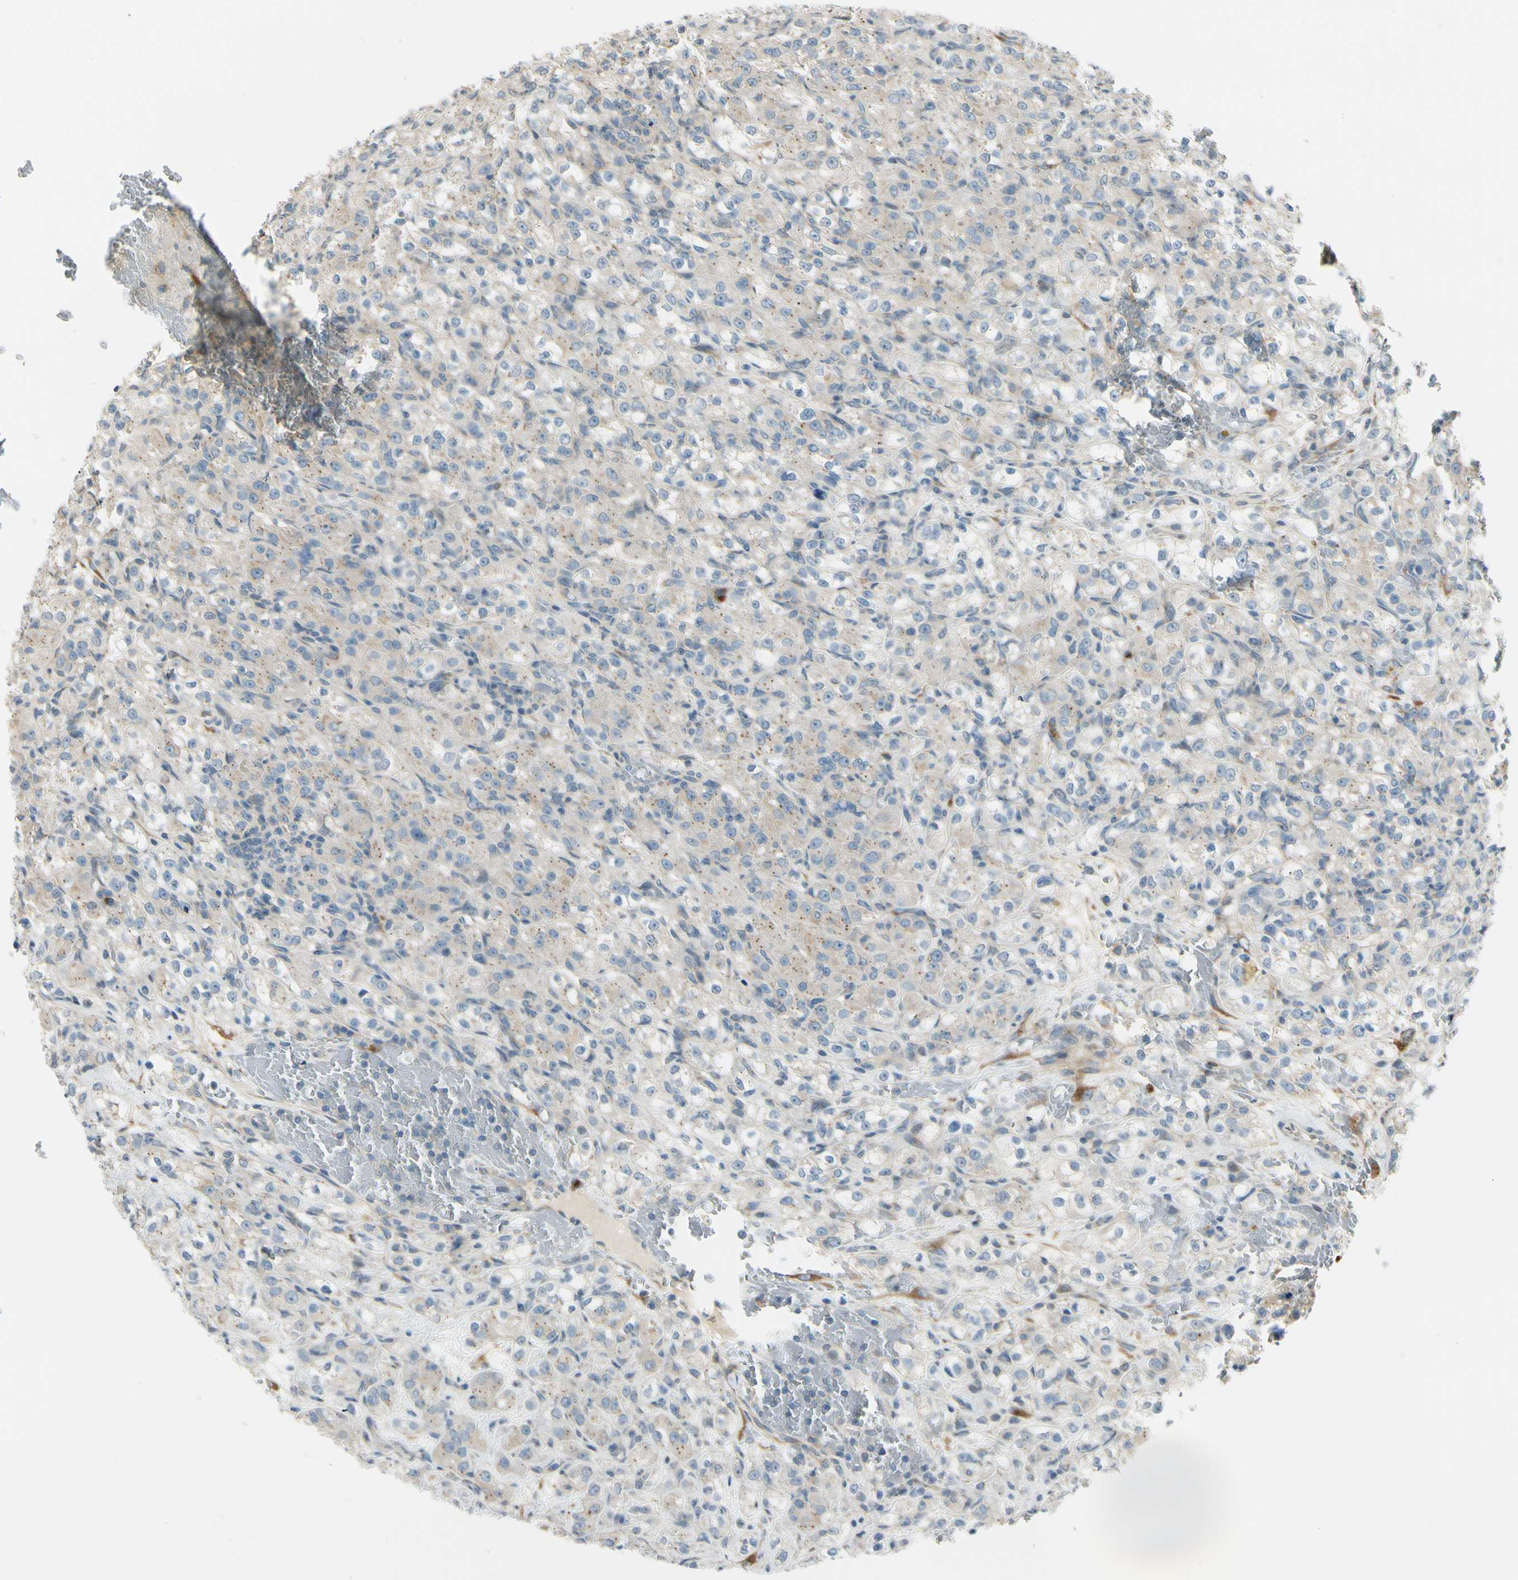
{"staining": {"intensity": "weak", "quantity": ">75%", "location": "cytoplasmic/membranous"}, "tissue": "renal cancer", "cell_type": "Tumor cells", "image_type": "cancer", "snomed": [{"axis": "morphology", "description": "Normal tissue, NOS"}, {"axis": "morphology", "description": "Adenocarcinoma, NOS"}, {"axis": "topography", "description": "Kidney"}], "caption": "An image showing weak cytoplasmic/membranous expression in about >75% of tumor cells in renal cancer, as visualized by brown immunohistochemical staining.", "gene": "MANSC1", "patient": {"sex": "male", "age": 61}}